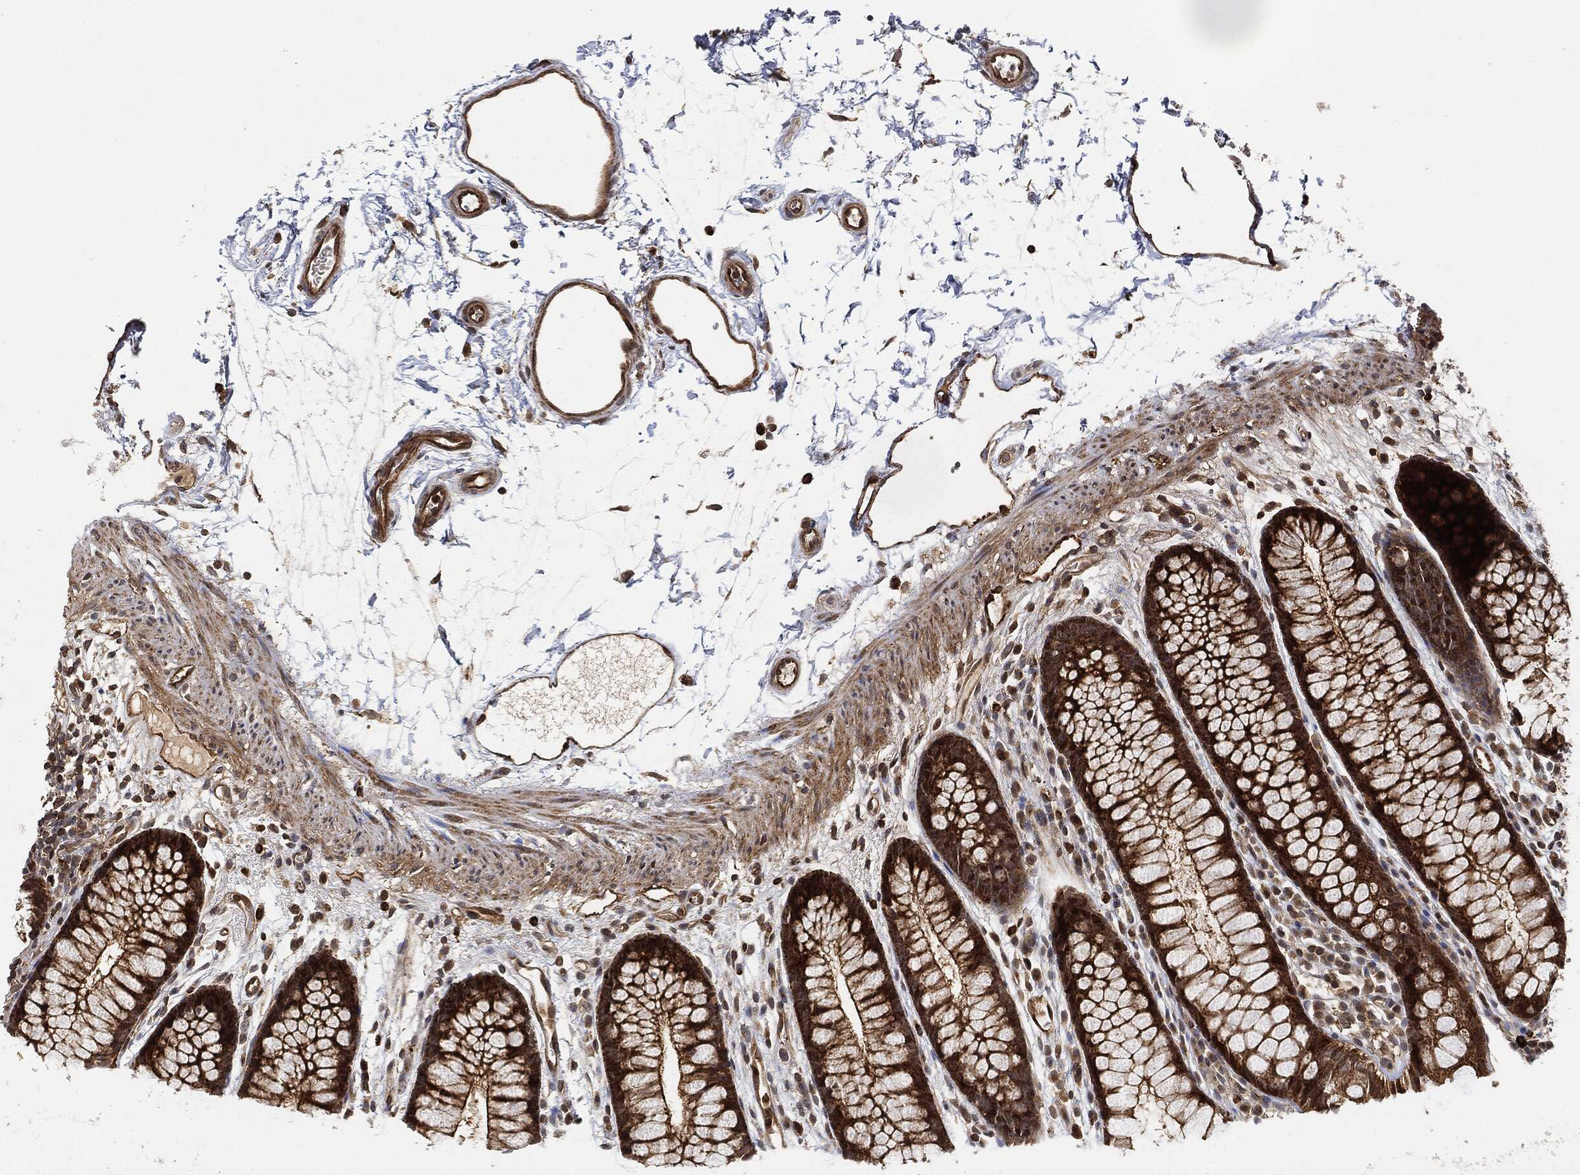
{"staining": {"intensity": "strong", "quantity": ">75%", "location": "cytoplasmic/membranous"}, "tissue": "colon", "cell_type": "Endothelial cells", "image_type": "normal", "snomed": [{"axis": "morphology", "description": "Normal tissue, NOS"}, {"axis": "topography", "description": "Colon"}], "caption": "Unremarkable colon demonstrates strong cytoplasmic/membranous expression in approximately >75% of endothelial cells.", "gene": "MAP3K3", "patient": {"sex": "male", "age": 76}}